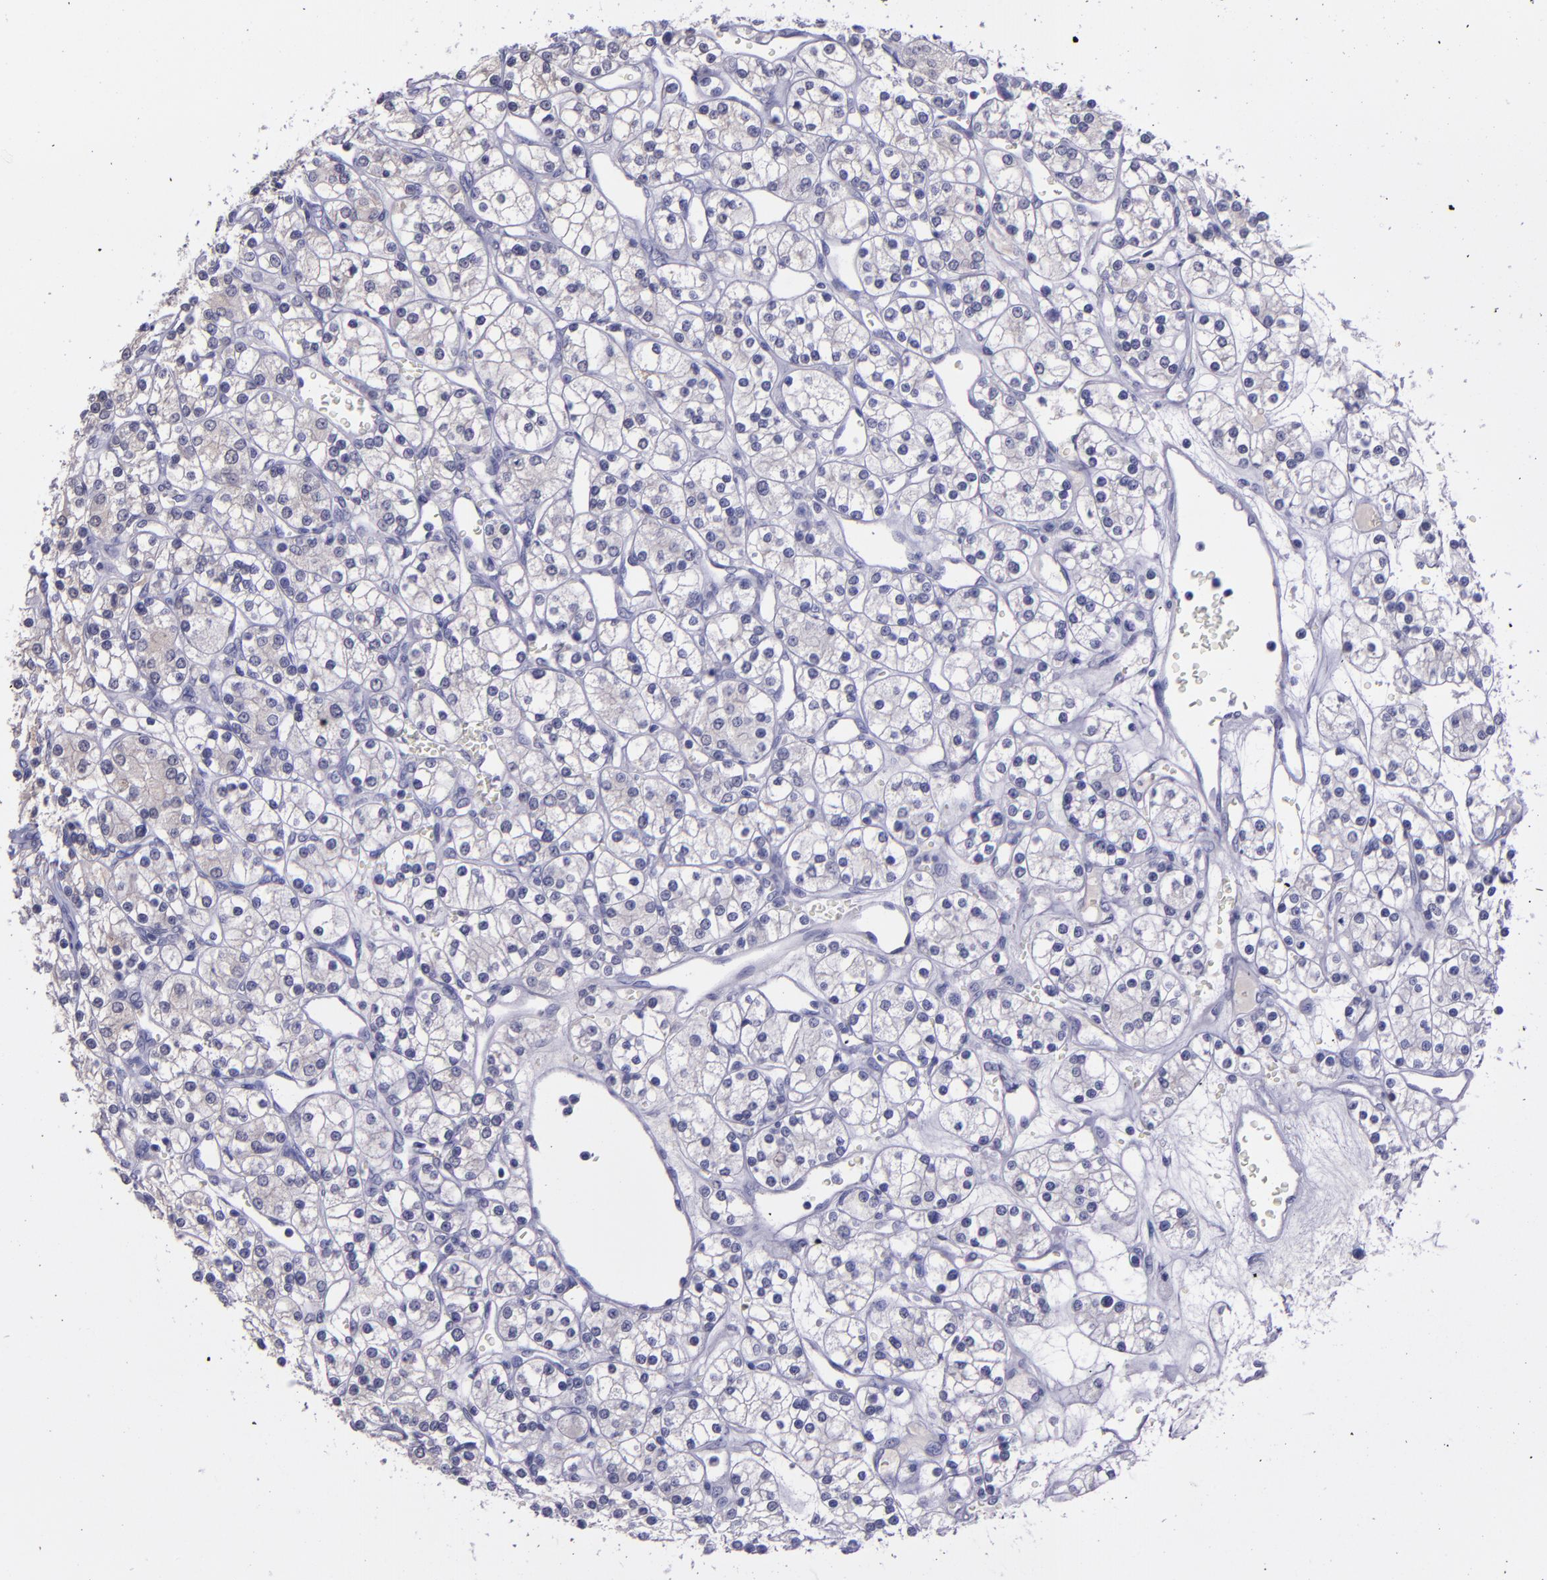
{"staining": {"intensity": "negative", "quantity": "none", "location": "none"}, "tissue": "renal cancer", "cell_type": "Tumor cells", "image_type": "cancer", "snomed": [{"axis": "morphology", "description": "Adenocarcinoma, NOS"}, {"axis": "topography", "description": "Kidney"}], "caption": "Tumor cells are negative for protein expression in human renal cancer.", "gene": "SERPINF2", "patient": {"sex": "female", "age": 62}}